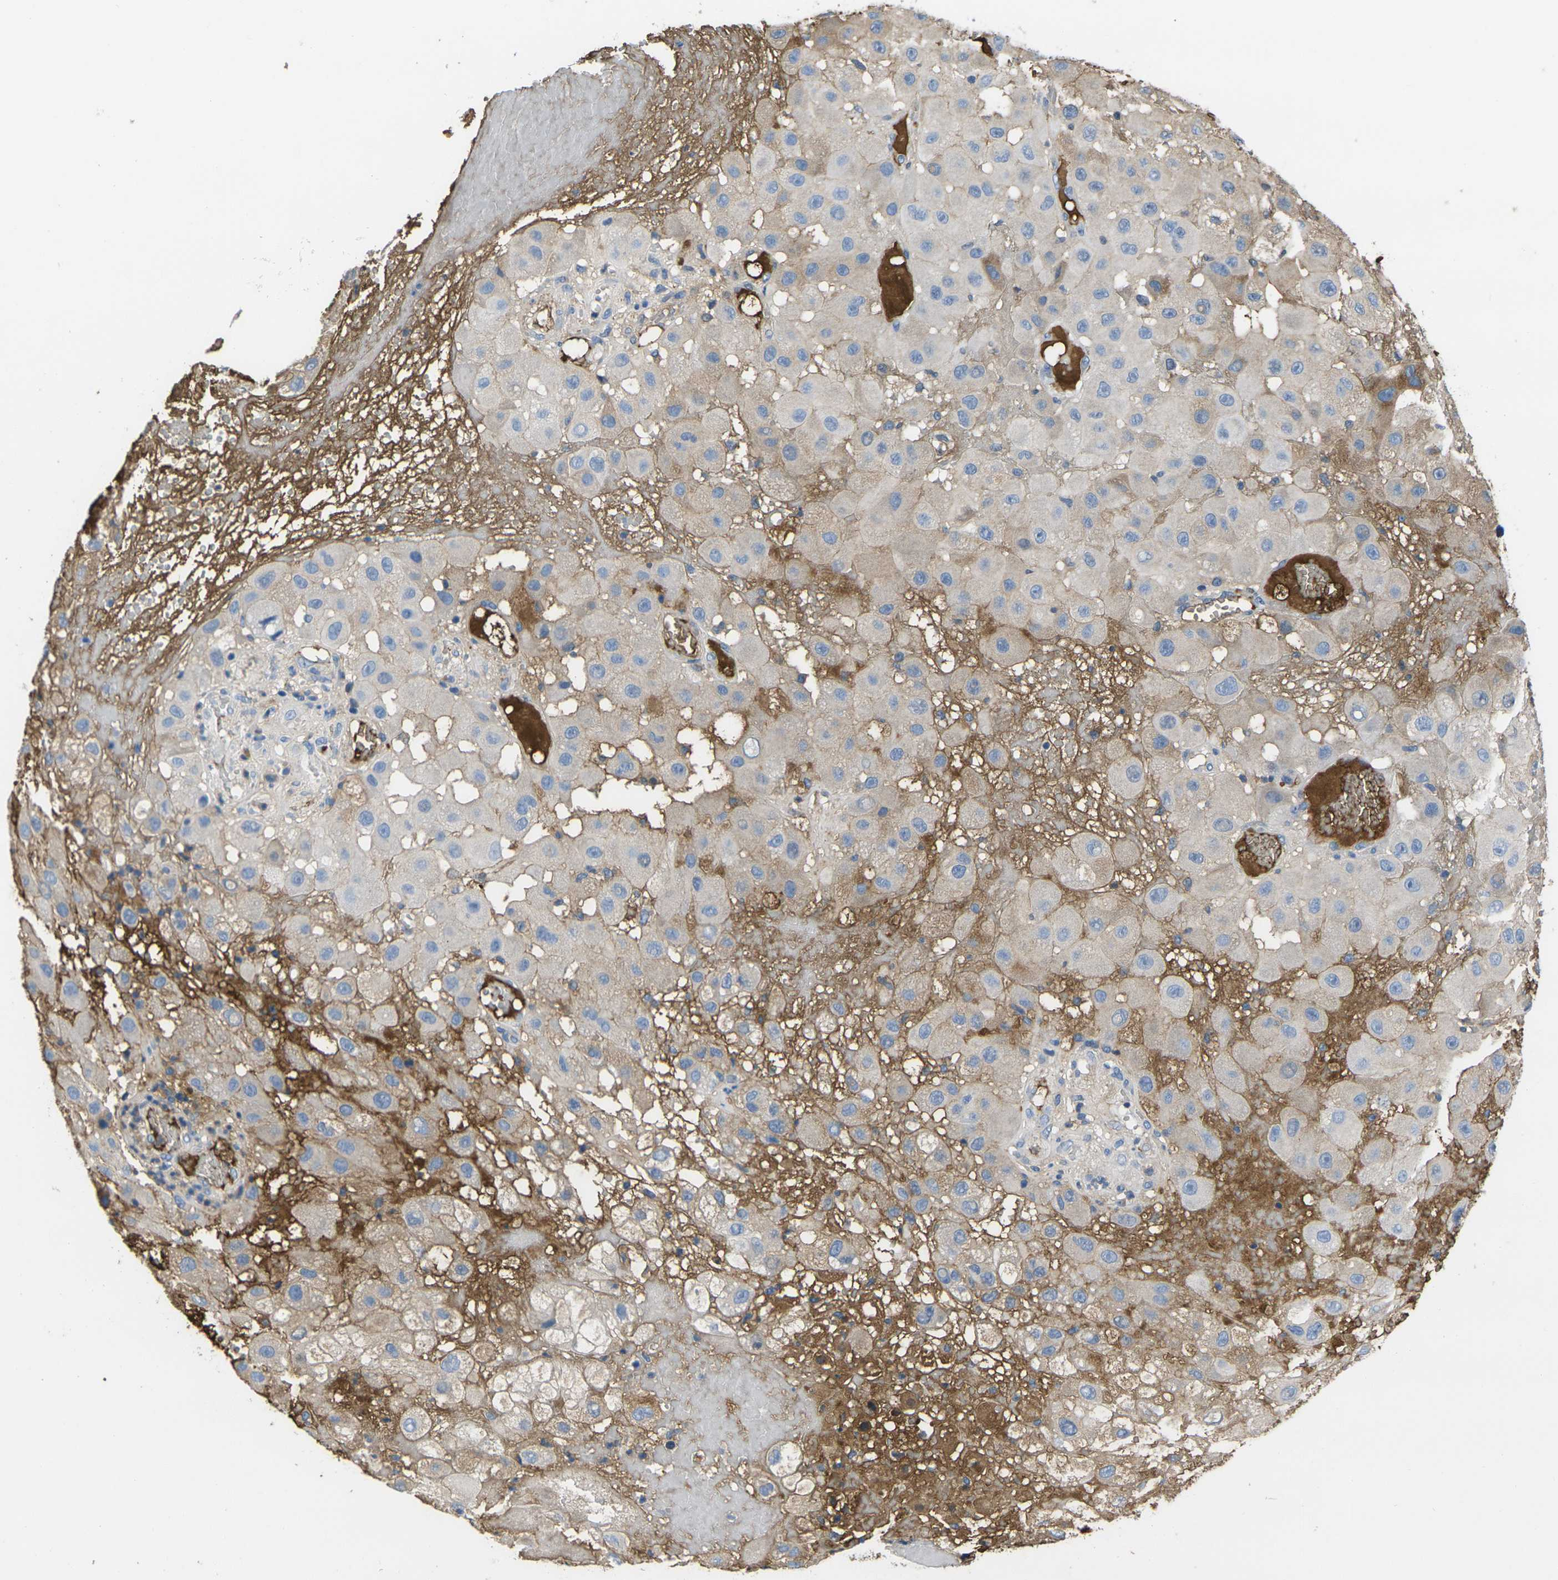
{"staining": {"intensity": "weak", "quantity": "25%-75%", "location": "cytoplasmic/membranous"}, "tissue": "melanoma", "cell_type": "Tumor cells", "image_type": "cancer", "snomed": [{"axis": "morphology", "description": "Malignant melanoma, NOS"}, {"axis": "topography", "description": "Skin"}], "caption": "Immunohistochemistry photomicrograph of melanoma stained for a protein (brown), which displays low levels of weak cytoplasmic/membranous positivity in about 25%-75% of tumor cells.", "gene": "GREM2", "patient": {"sex": "female", "age": 81}}